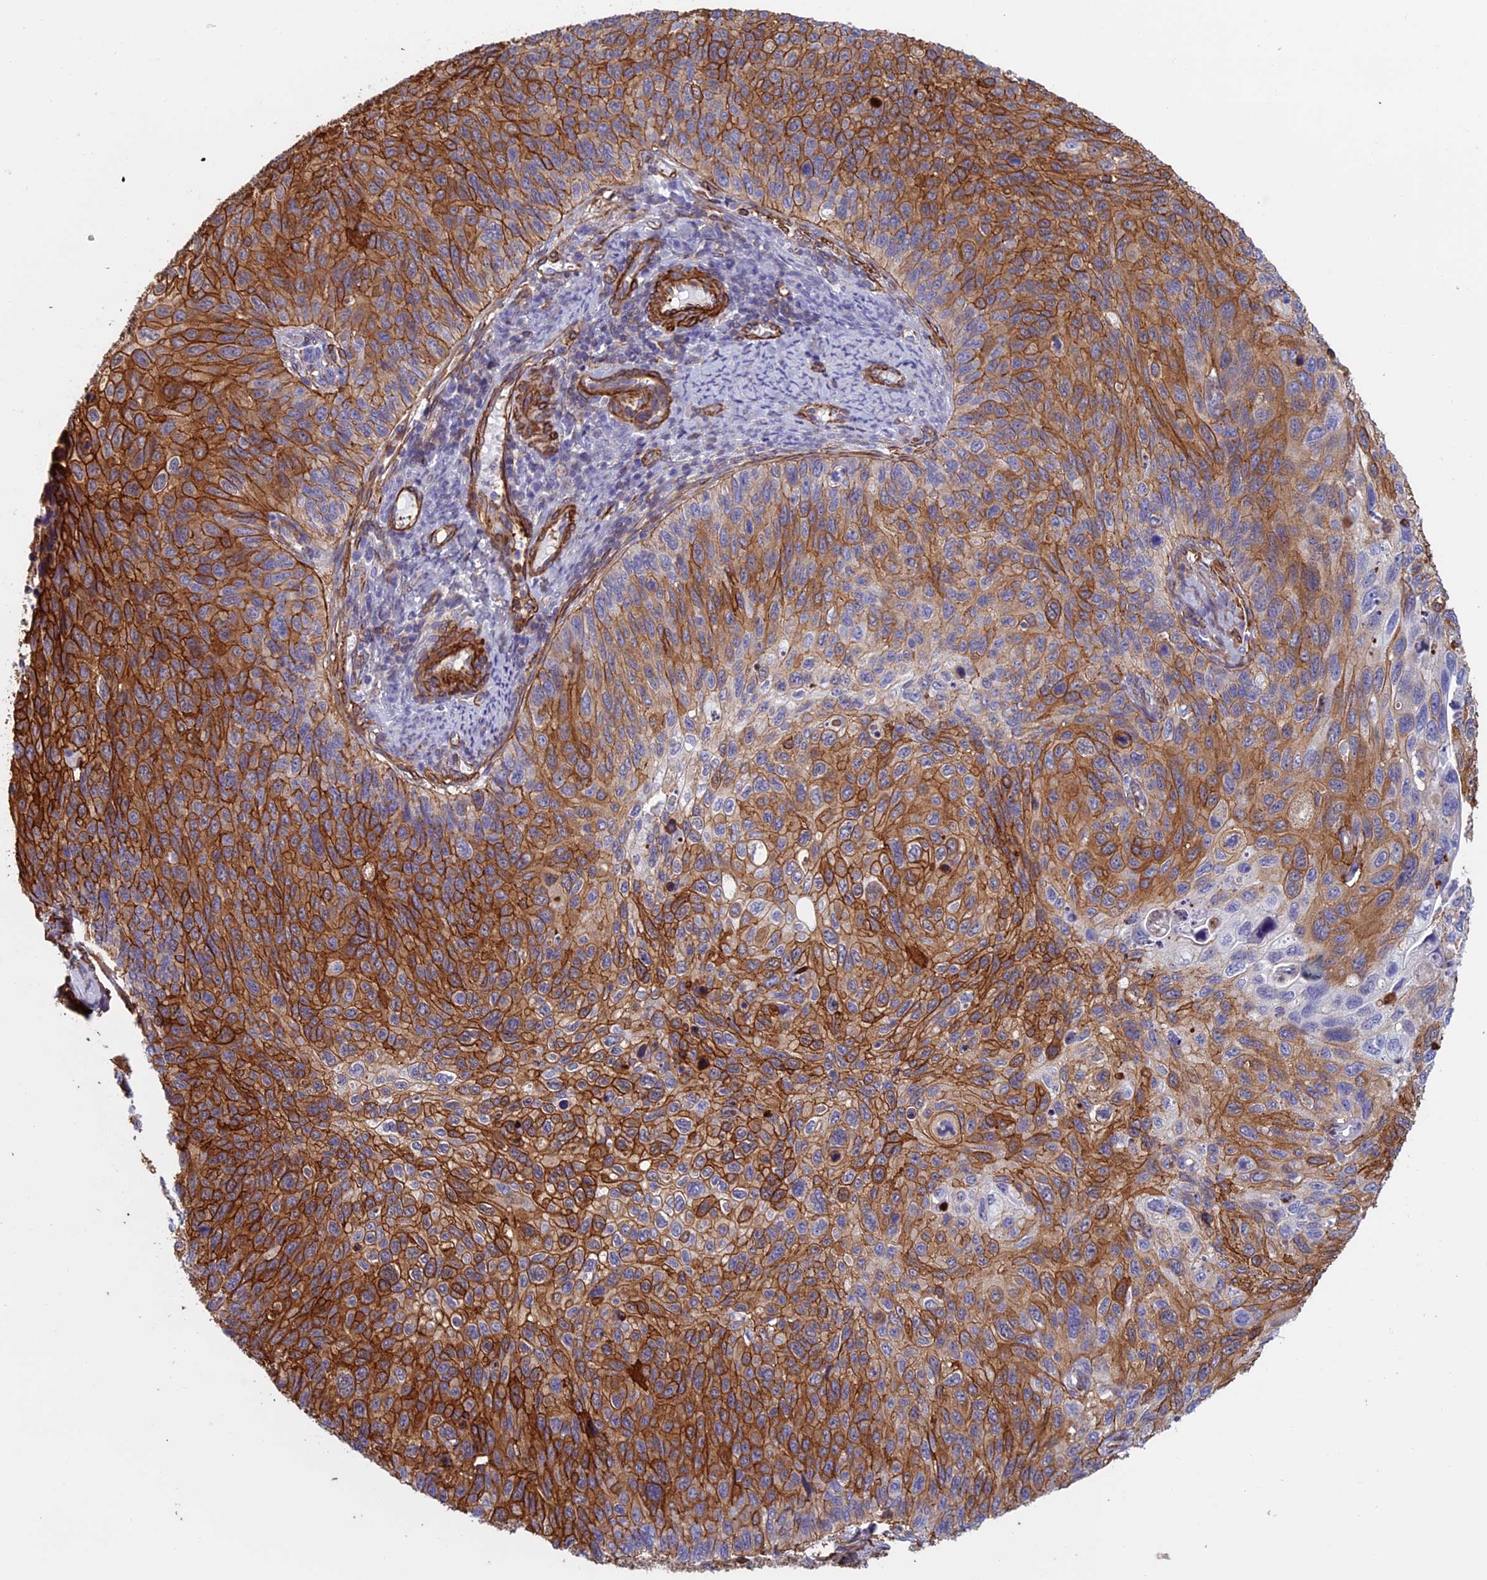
{"staining": {"intensity": "strong", "quantity": ">75%", "location": "cytoplasmic/membranous"}, "tissue": "cervical cancer", "cell_type": "Tumor cells", "image_type": "cancer", "snomed": [{"axis": "morphology", "description": "Squamous cell carcinoma, NOS"}, {"axis": "topography", "description": "Cervix"}], "caption": "Tumor cells reveal strong cytoplasmic/membranous positivity in about >75% of cells in squamous cell carcinoma (cervical).", "gene": "ANGPTL2", "patient": {"sex": "female", "age": 70}}